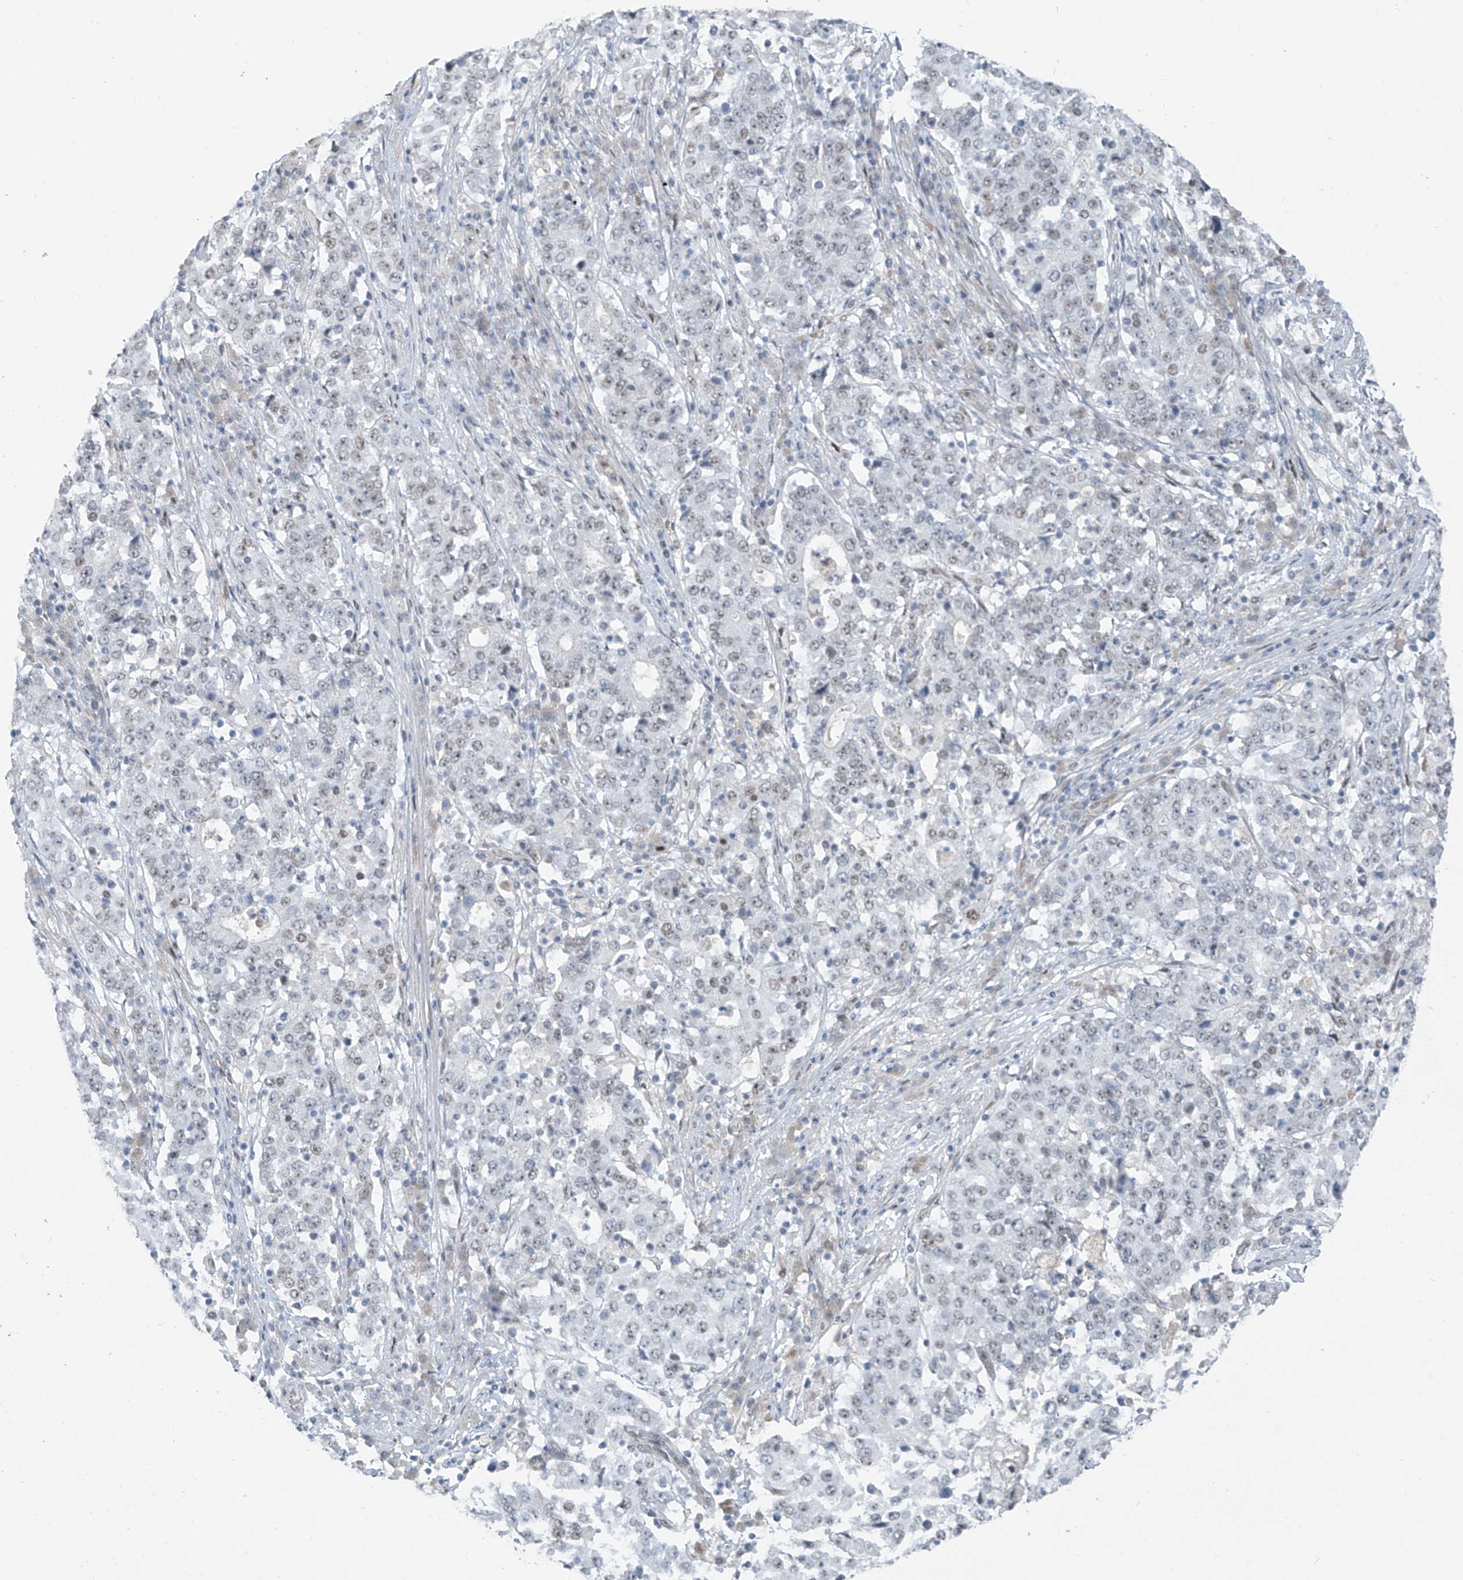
{"staining": {"intensity": "weak", "quantity": "<25%", "location": "nuclear"}, "tissue": "stomach cancer", "cell_type": "Tumor cells", "image_type": "cancer", "snomed": [{"axis": "morphology", "description": "Adenocarcinoma, NOS"}, {"axis": "topography", "description": "Stomach"}], "caption": "Tumor cells show no significant staining in stomach adenocarcinoma.", "gene": "MCM9", "patient": {"sex": "male", "age": 59}}